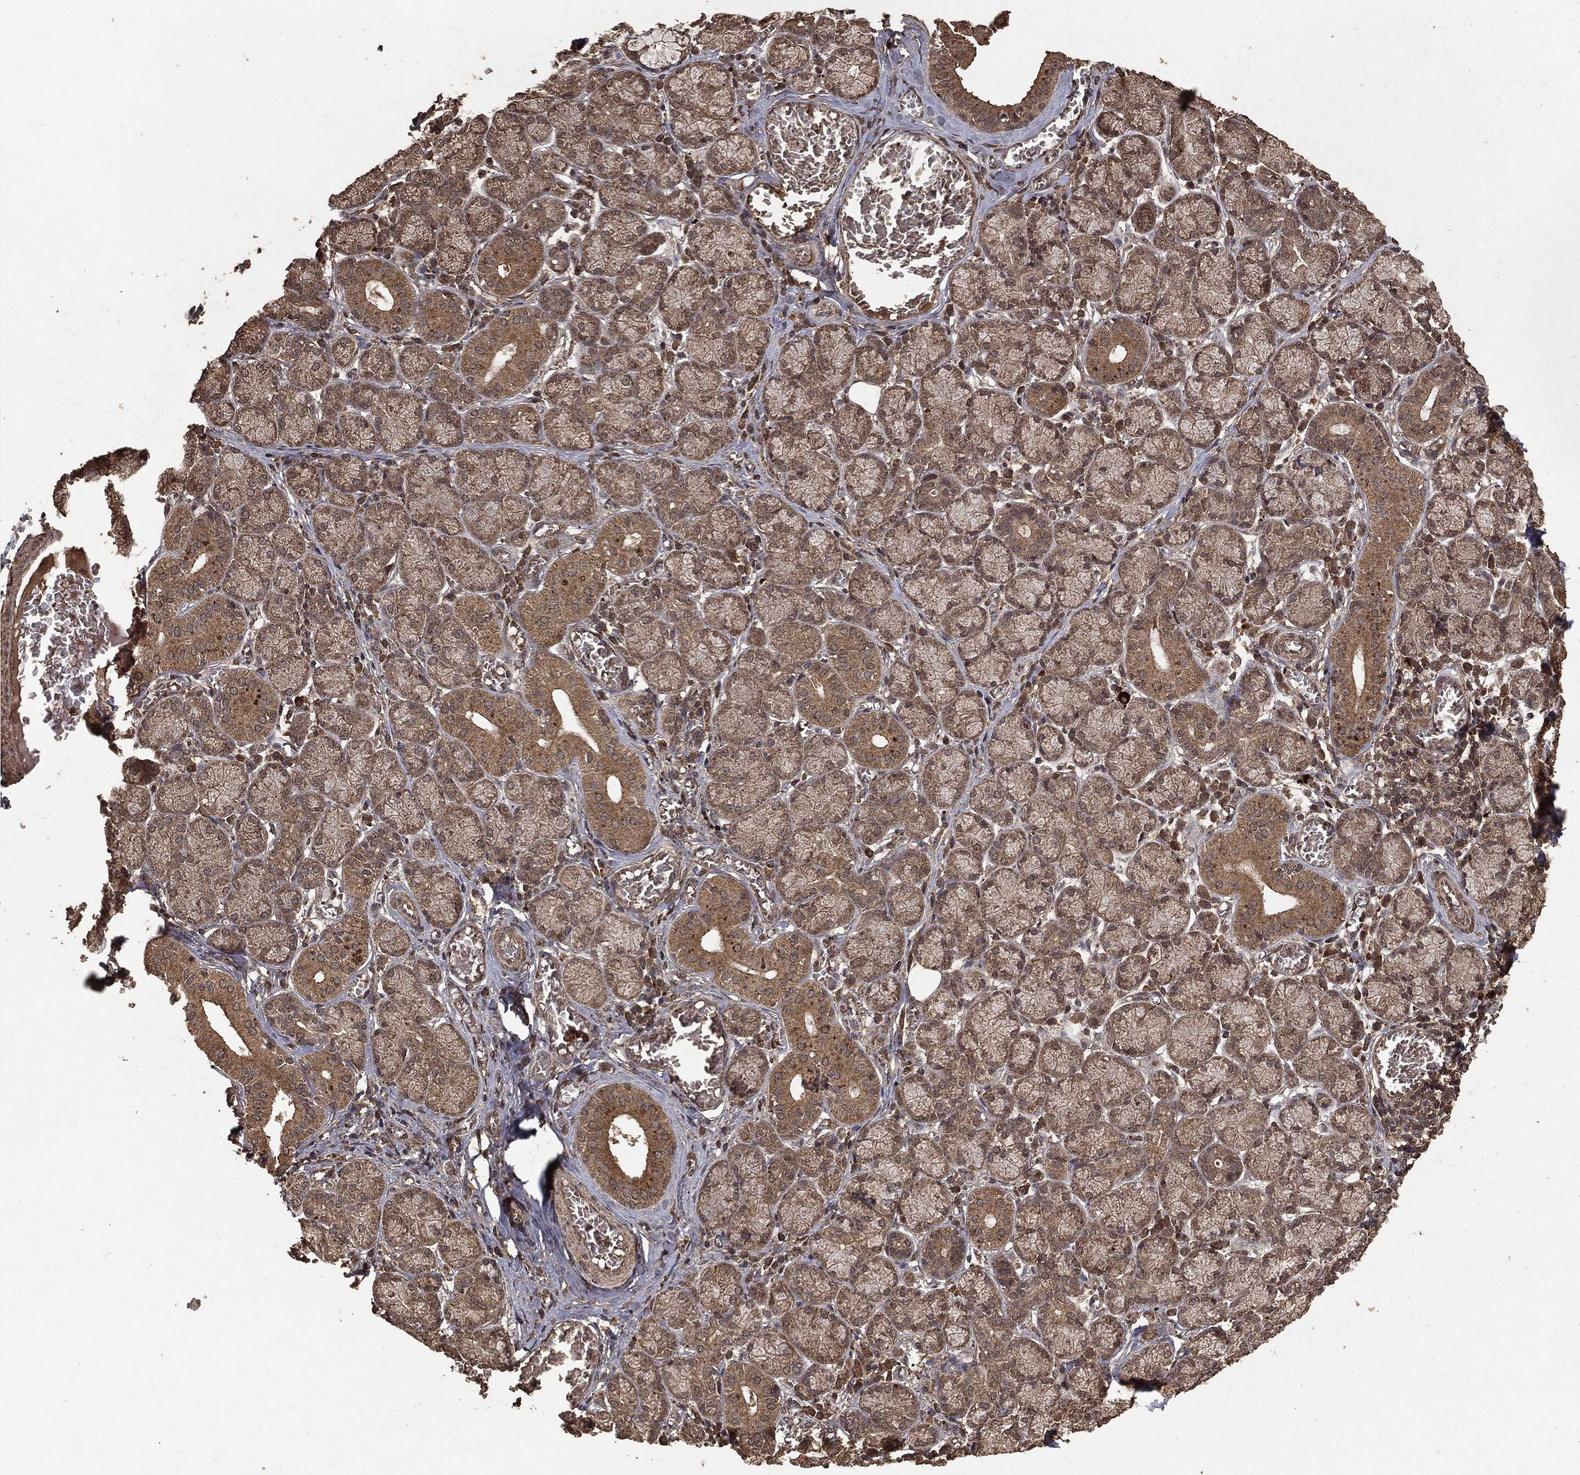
{"staining": {"intensity": "moderate", "quantity": ">75%", "location": "cytoplasmic/membranous"}, "tissue": "salivary gland", "cell_type": "Glandular cells", "image_type": "normal", "snomed": [{"axis": "morphology", "description": "Normal tissue, NOS"}, {"axis": "topography", "description": "Salivary gland"}, {"axis": "topography", "description": "Peripheral nerve tissue"}], "caption": "Salivary gland was stained to show a protein in brown. There is medium levels of moderate cytoplasmic/membranous expression in about >75% of glandular cells. (Stains: DAB in brown, nuclei in blue, Microscopy: brightfield microscopy at high magnification).", "gene": "NME1", "patient": {"sex": "female", "age": 24}}